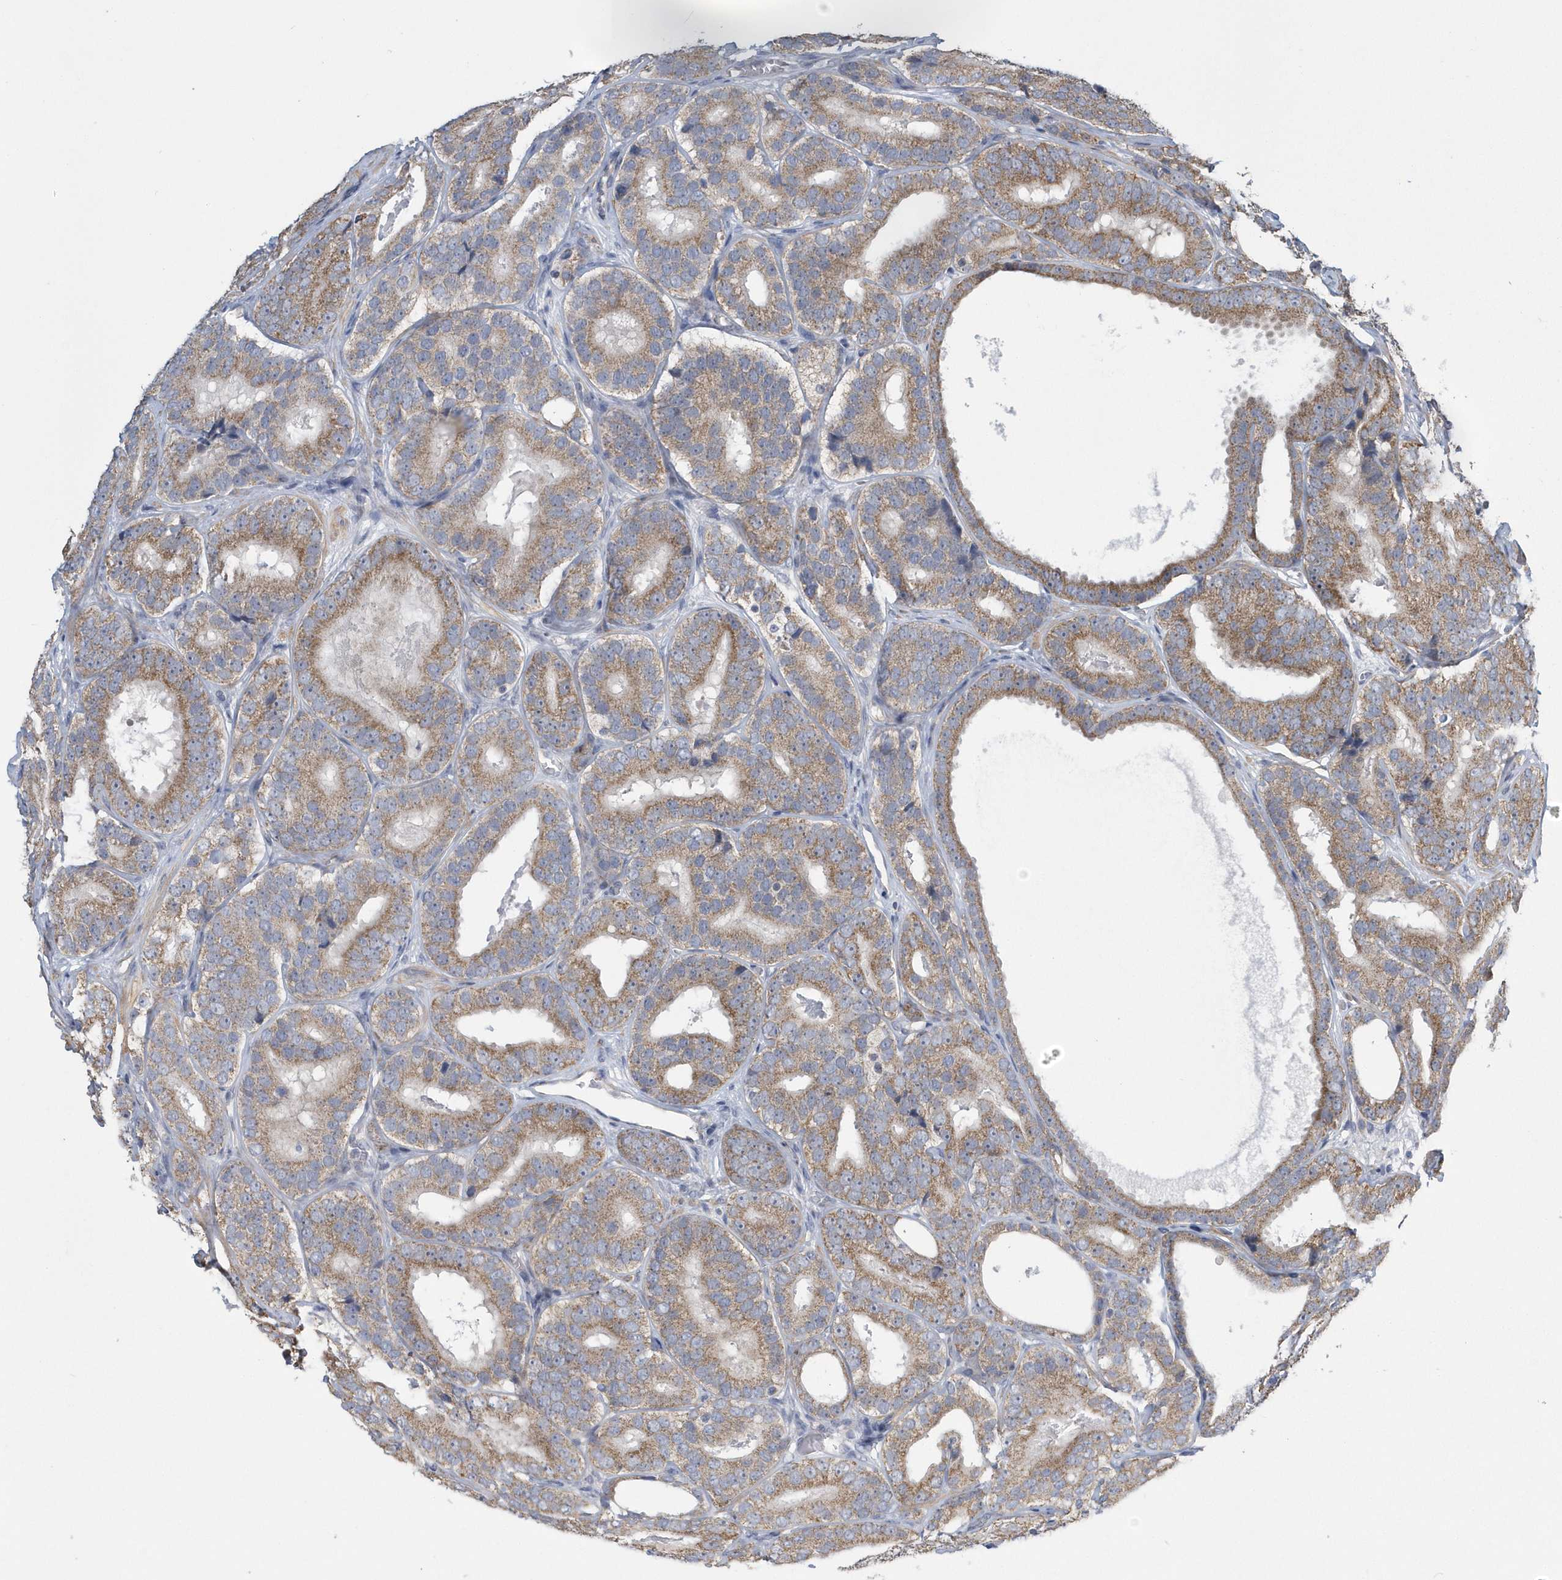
{"staining": {"intensity": "moderate", "quantity": ">75%", "location": "cytoplasmic/membranous"}, "tissue": "prostate cancer", "cell_type": "Tumor cells", "image_type": "cancer", "snomed": [{"axis": "morphology", "description": "Adenocarcinoma, High grade"}, {"axis": "topography", "description": "Prostate"}], "caption": "A photomicrograph of human prostate high-grade adenocarcinoma stained for a protein reveals moderate cytoplasmic/membranous brown staining in tumor cells.", "gene": "SLX9", "patient": {"sex": "male", "age": 56}}